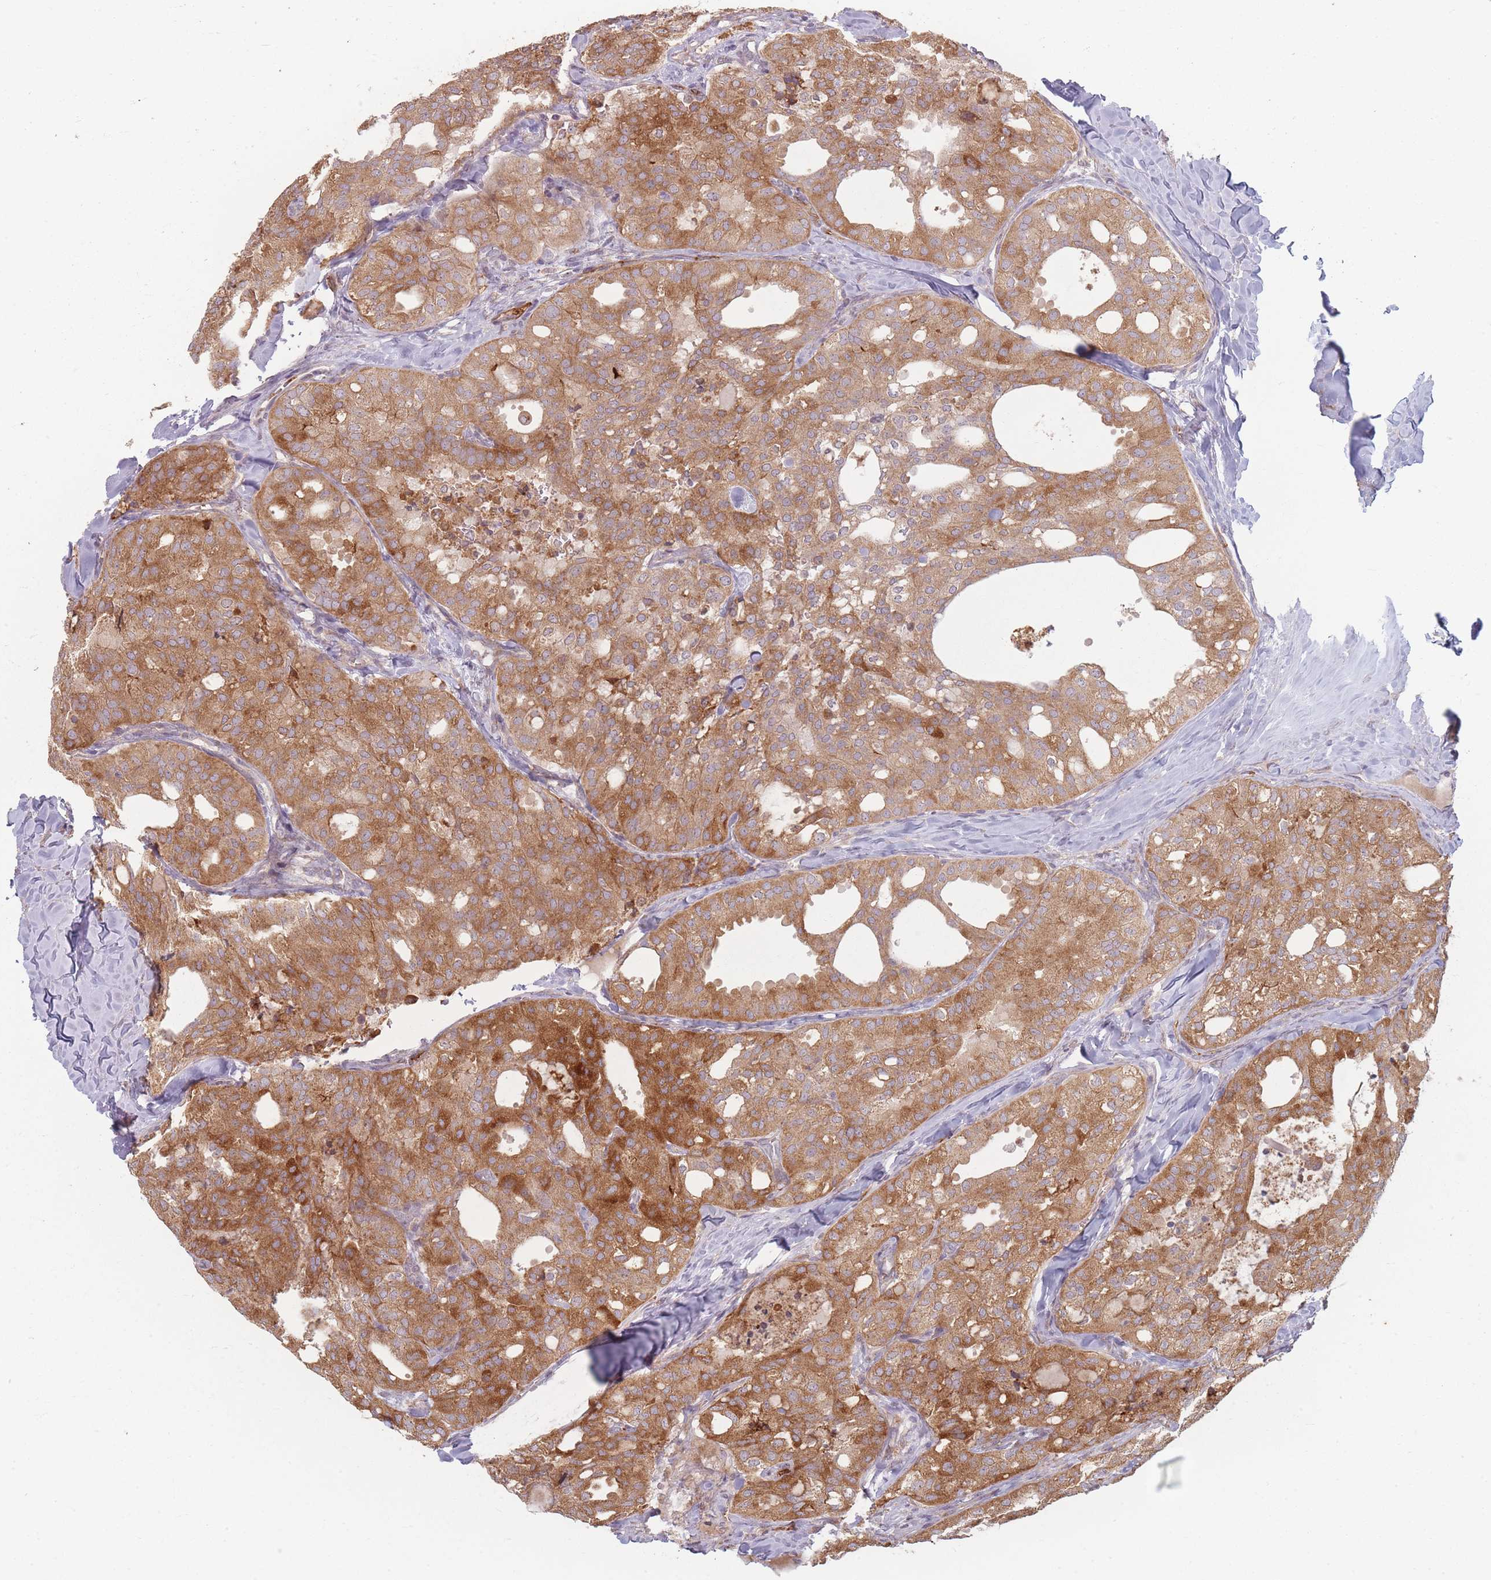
{"staining": {"intensity": "moderate", "quantity": ">75%", "location": "cytoplasmic/membranous"}, "tissue": "thyroid cancer", "cell_type": "Tumor cells", "image_type": "cancer", "snomed": [{"axis": "morphology", "description": "Follicular adenoma carcinoma, NOS"}, {"axis": "topography", "description": "Thyroid gland"}], "caption": "IHC micrograph of human thyroid cancer stained for a protein (brown), which reveals medium levels of moderate cytoplasmic/membranous positivity in approximately >75% of tumor cells.", "gene": "MRPS6", "patient": {"sex": "male", "age": 75}}